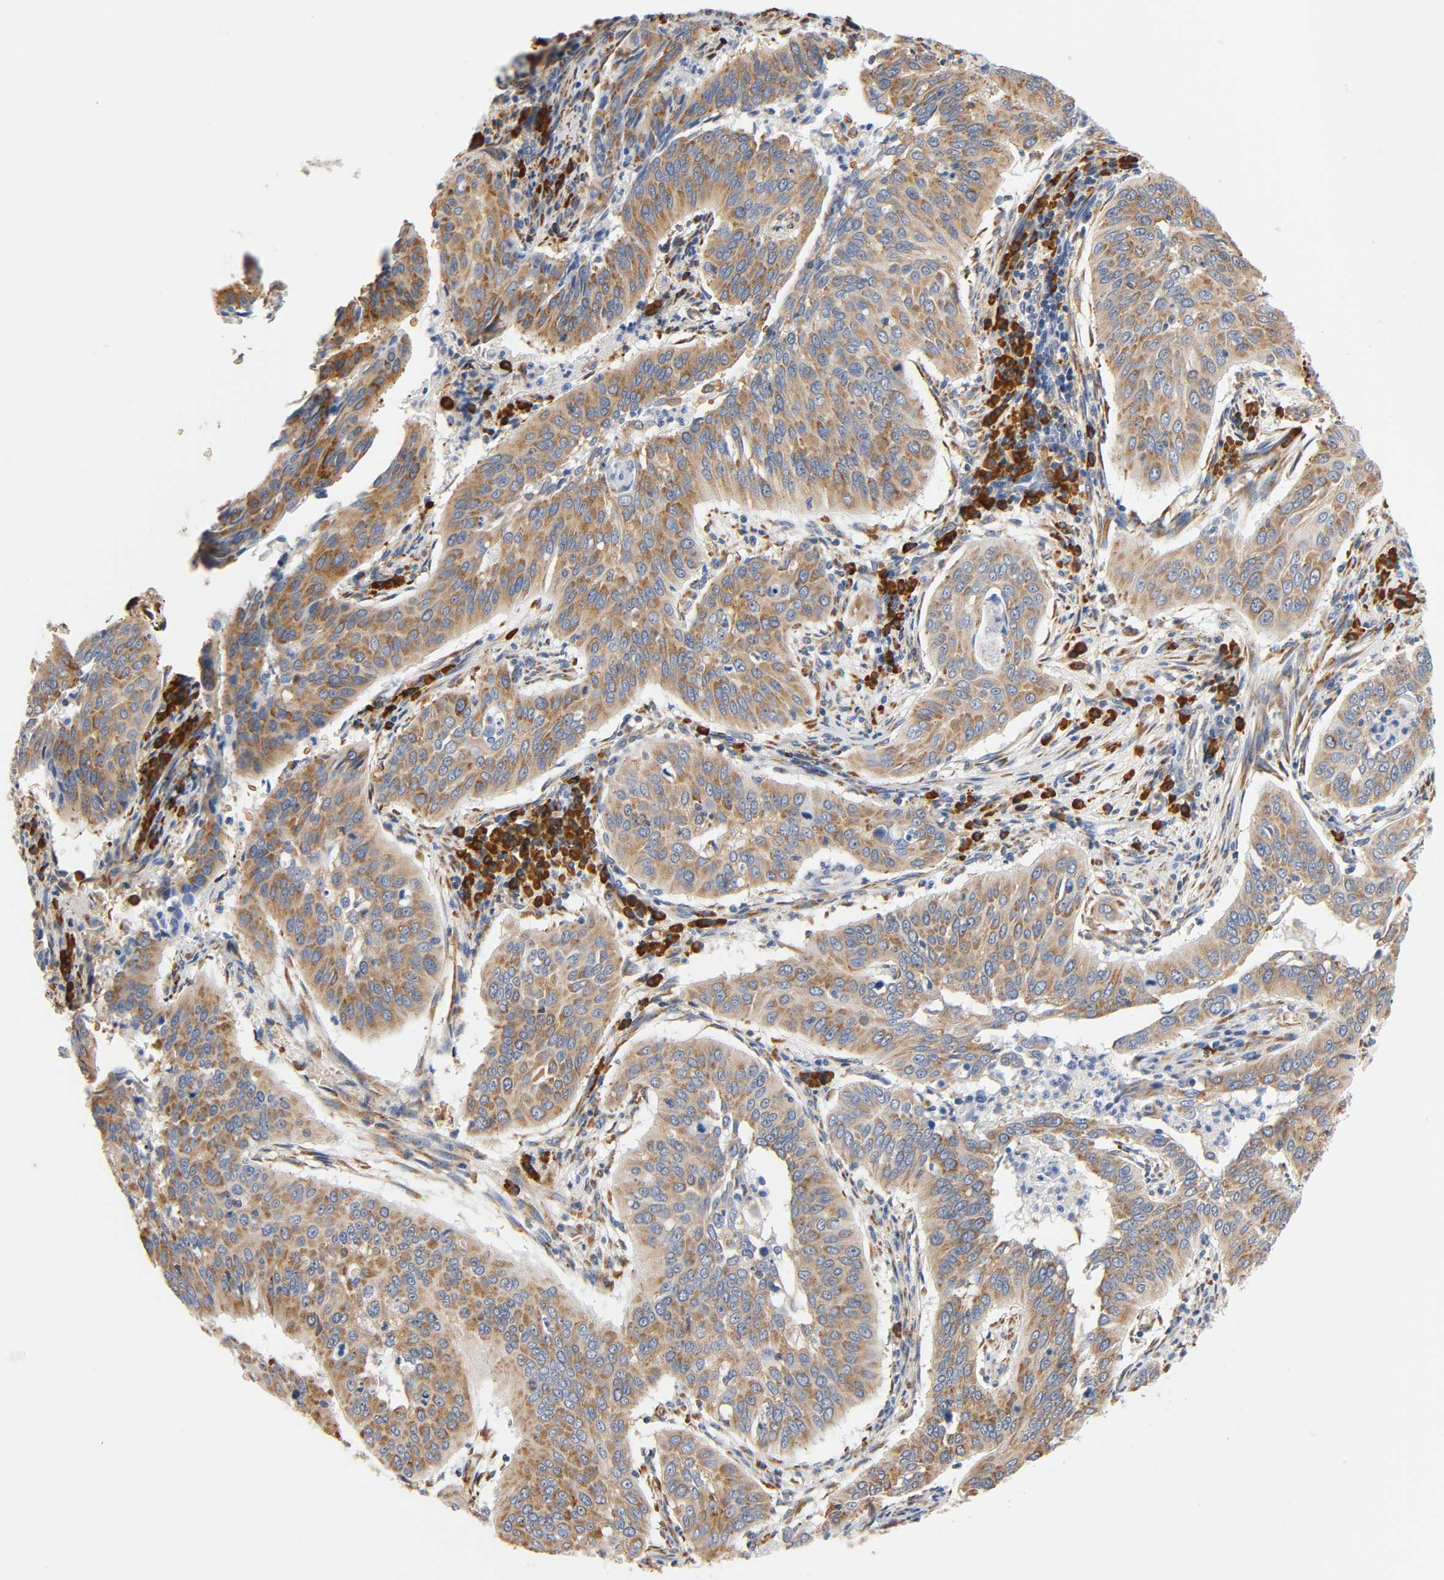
{"staining": {"intensity": "weak", "quantity": ">75%", "location": "cytoplasmic/membranous"}, "tissue": "cervical cancer", "cell_type": "Tumor cells", "image_type": "cancer", "snomed": [{"axis": "morphology", "description": "Squamous cell carcinoma, NOS"}, {"axis": "topography", "description": "Cervix"}], "caption": "A histopathology image showing weak cytoplasmic/membranous staining in about >75% of tumor cells in cervical cancer (squamous cell carcinoma), as visualized by brown immunohistochemical staining.", "gene": "UCKL1", "patient": {"sex": "female", "age": 39}}